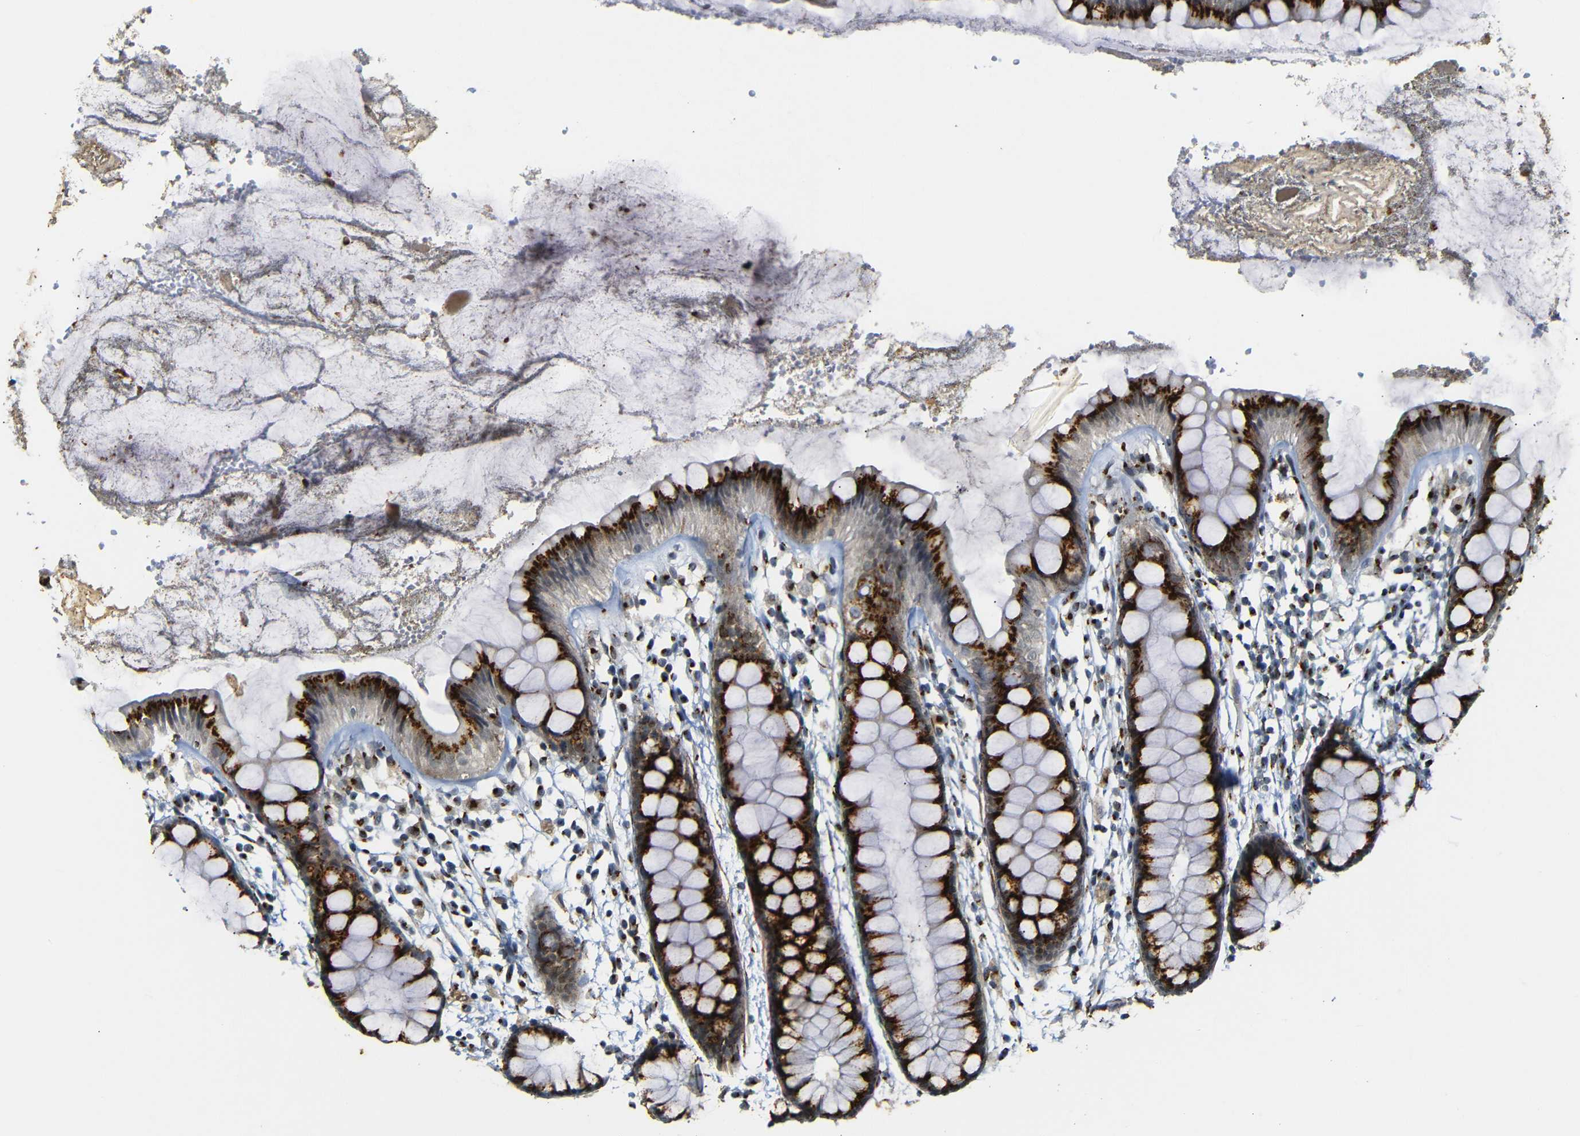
{"staining": {"intensity": "strong", "quantity": ">75%", "location": "cytoplasmic/membranous"}, "tissue": "rectum", "cell_type": "Glandular cells", "image_type": "normal", "snomed": [{"axis": "morphology", "description": "Normal tissue, NOS"}, {"axis": "topography", "description": "Rectum"}], "caption": "The immunohistochemical stain highlights strong cytoplasmic/membranous staining in glandular cells of unremarkable rectum. Immunohistochemistry stains the protein of interest in brown and the nuclei are stained blue.", "gene": "TGOLN2", "patient": {"sex": "female", "age": 66}}